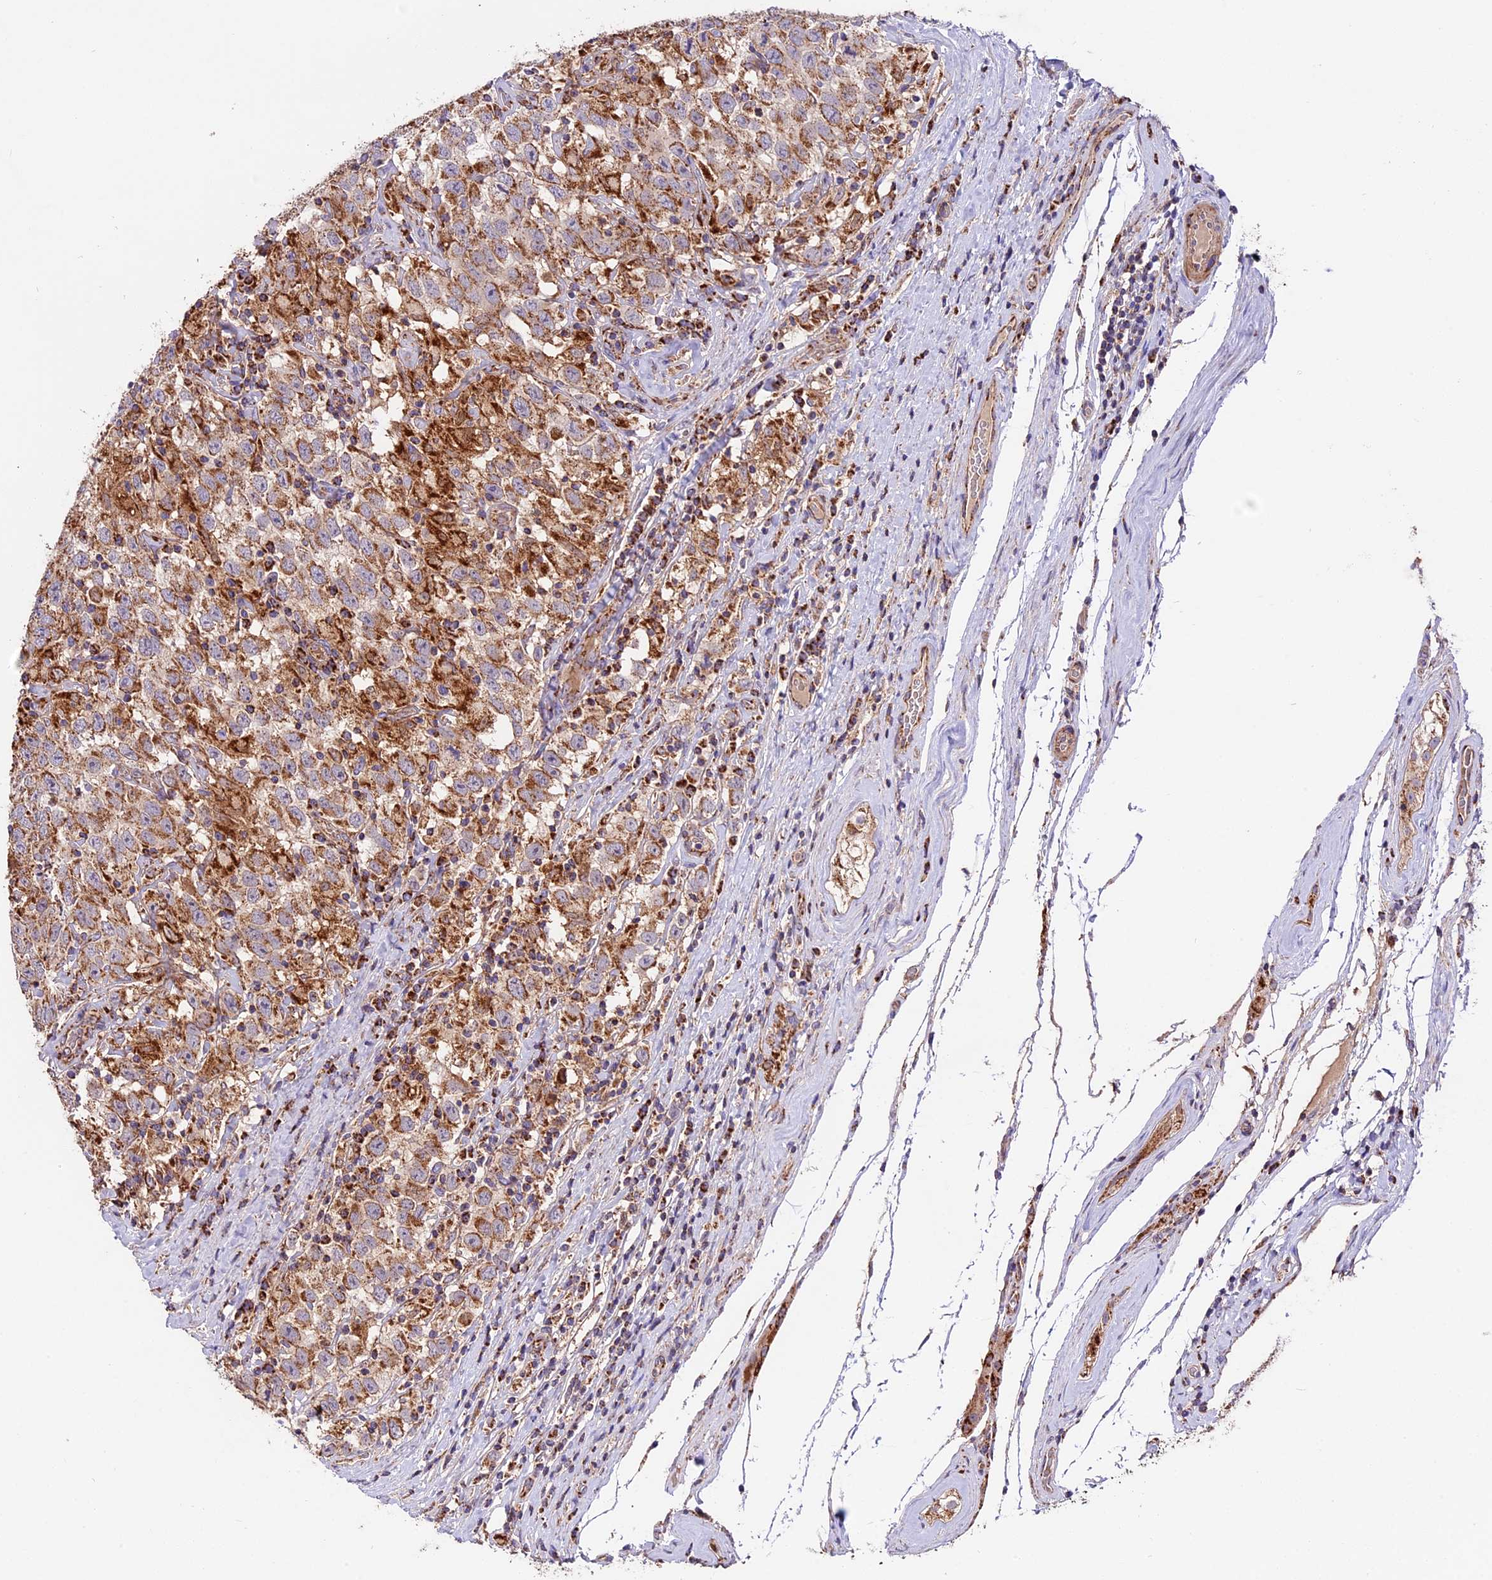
{"staining": {"intensity": "moderate", "quantity": ">75%", "location": "cytoplasmic/membranous"}, "tissue": "testis cancer", "cell_type": "Tumor cells", "image_type": "cancer", "snomed": [{"axis": "morphology", "description": "Seminoma, NOS"}, {"axis": "topography", "description": "Testis"}], "caption": "The immunohistochemical stain shows moderate cytoplasmic/membranous expression in tumor cells of testis cancer (seminoma) tissue.", "gene": "NDUFA8", "patient": {"sex": "male", "age": 41}}